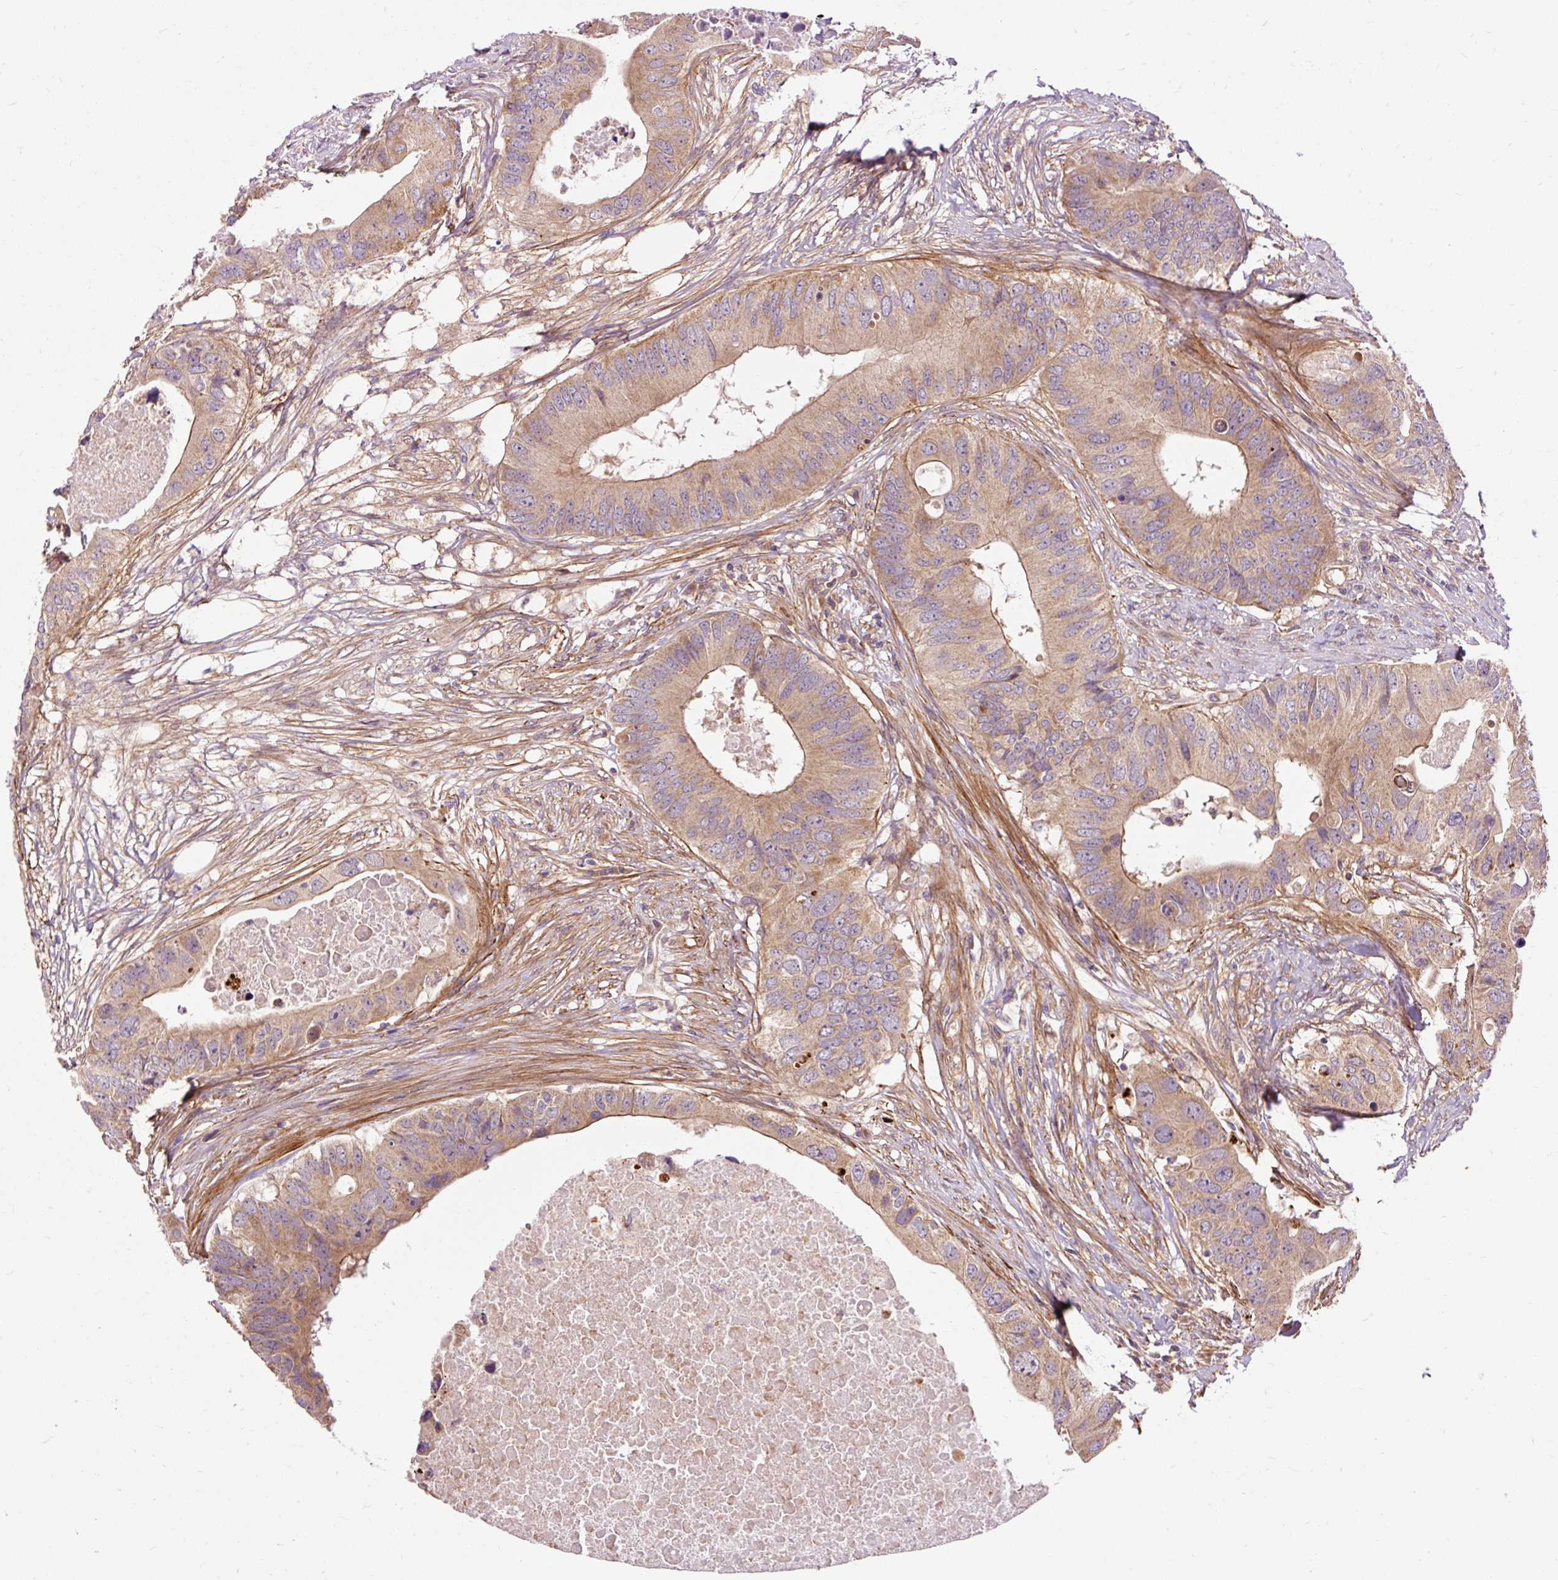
{"staining": {"intensity": "weak", "quantity": ">75%", "location": "cytoplasmic/membranous"}, "tissue": "colorectal cancer", "cell_type": "Tumor cells", "image_type": "cancer", "snomed": [{"axis": "morphology", "description": "Adenocarcinoma, NOS"}, {"axis": "topography", "description": "Colon"}], "caption": "An immunohistochemistry micrograph of tumor tissue is shown. Protein staining in brown highlights weak cytoplasmic/membranous positivity in colorectal cancer (adenocarcinoma) within tumor cells.", "gene": "RIPOR3", "patient": {"sex": "male", "age": 71}}